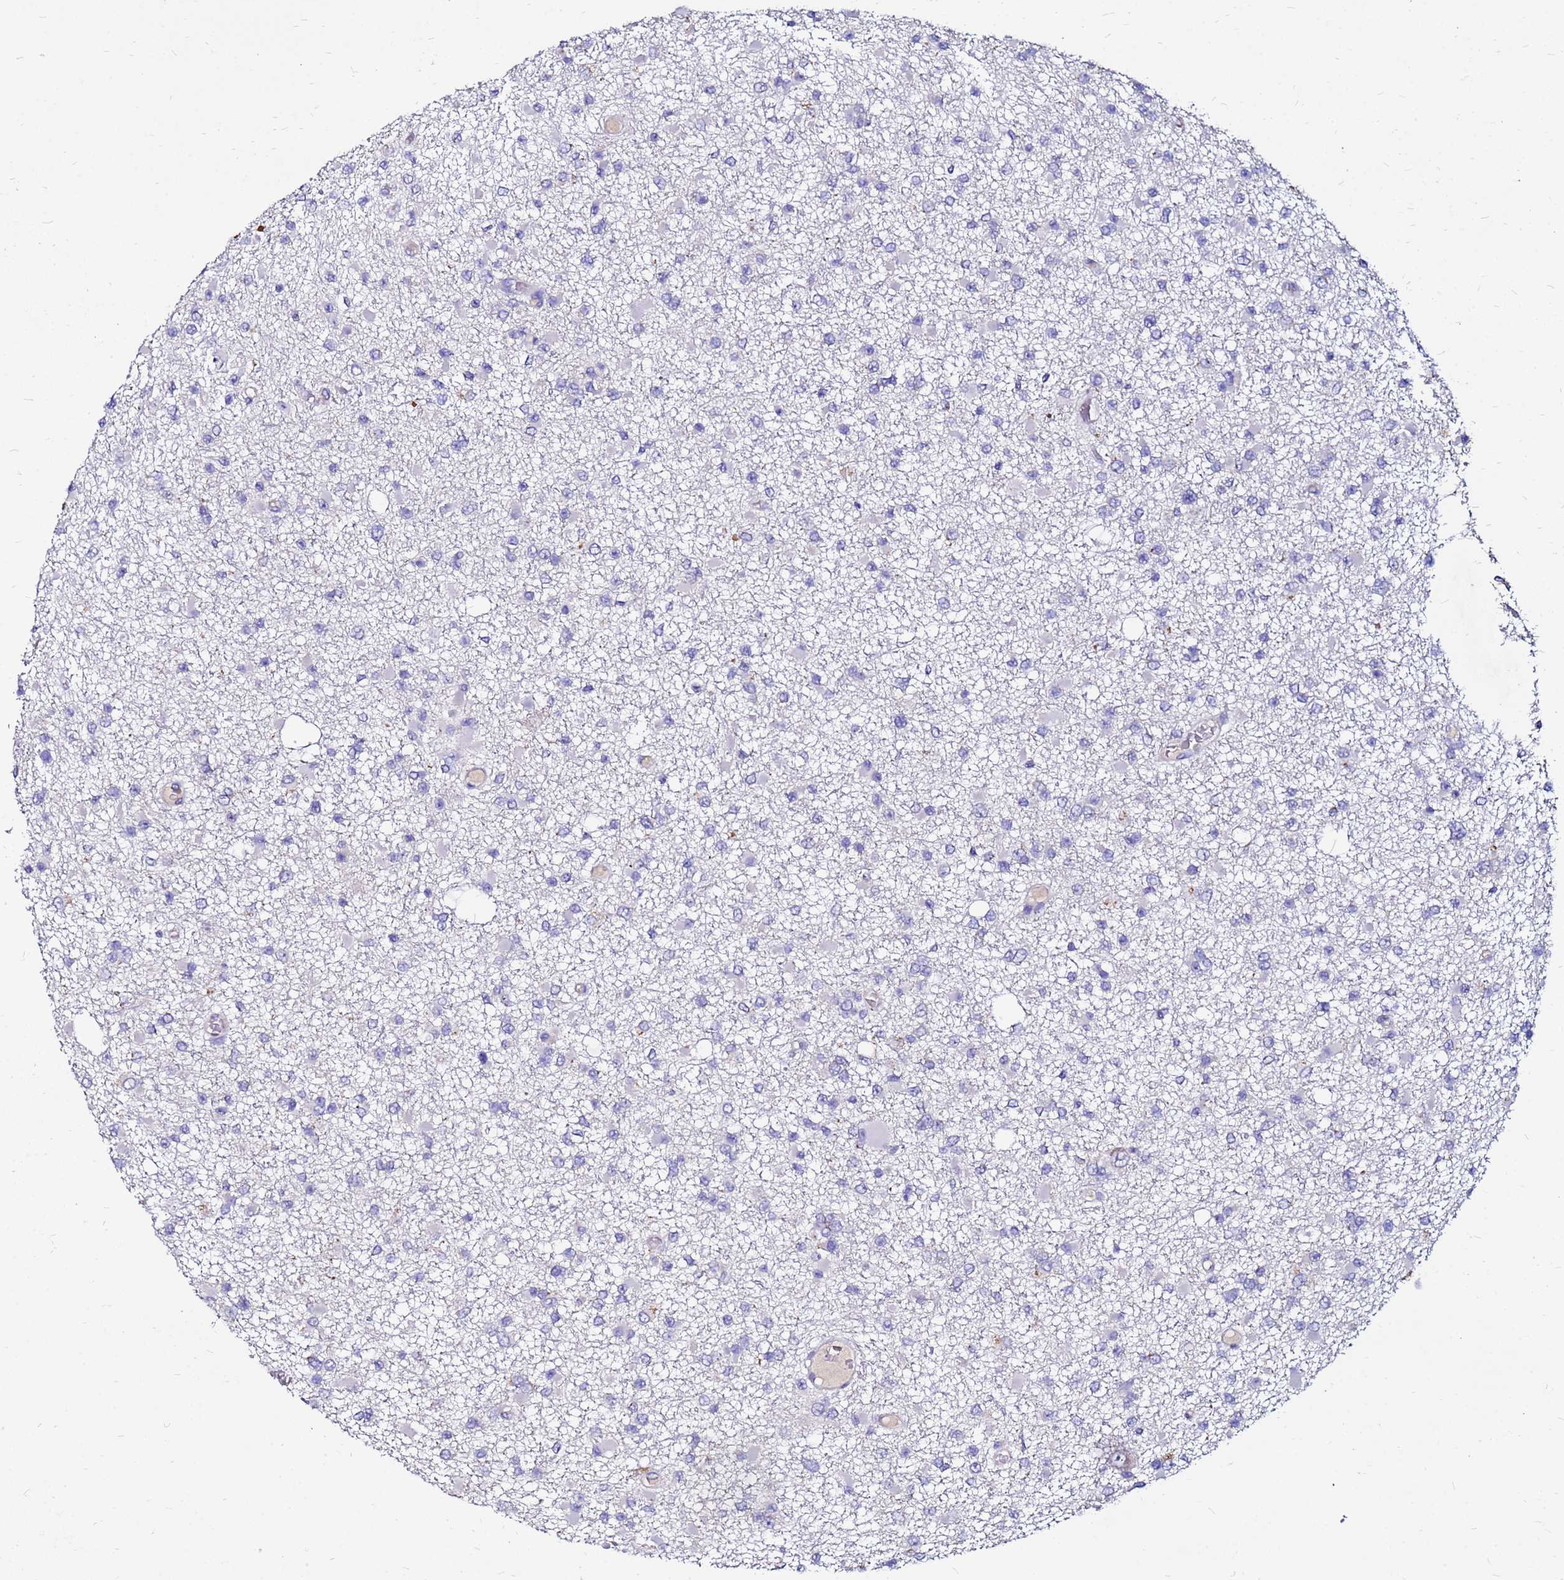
{"staining": {"intensity": "negative", "quantity": "none", "location": "none"}, "tissue": "glioma", "cell_type": "Tumor cells", "image_type": "cancer", "snomed": [{"axis": "morphology", "description": "Glioma, malignant, Low grade"}, {"axis": "topography", "description": "Brain"}], "caption": "Protein analysis of malignant glioma (low-grade) reveals no significant positivity in tumor cells.", "gene": "FAM183A", "patient": {"sex": "female", "age": 22}}